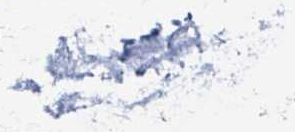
{"staining": {"intensity": "negative", "quantity": "none", "location": "none"}, "tissue": "soft tissue", "cell_type": "Chondrocytes", "image_type": "normal", "snomed": [{"axis": "morphology", "description": "Normal tissue, NOS"}, {"axis": "topography", "description": "Cartilage tissue"}, {"axis": "topography", "description": "Bronchus"}], "caption": "The photomicrograph shows no significant positivity in chondrocytes of soft tissue.", "gene": "PLEKHG7", "patient": {"sex": "female", "age": 79}}